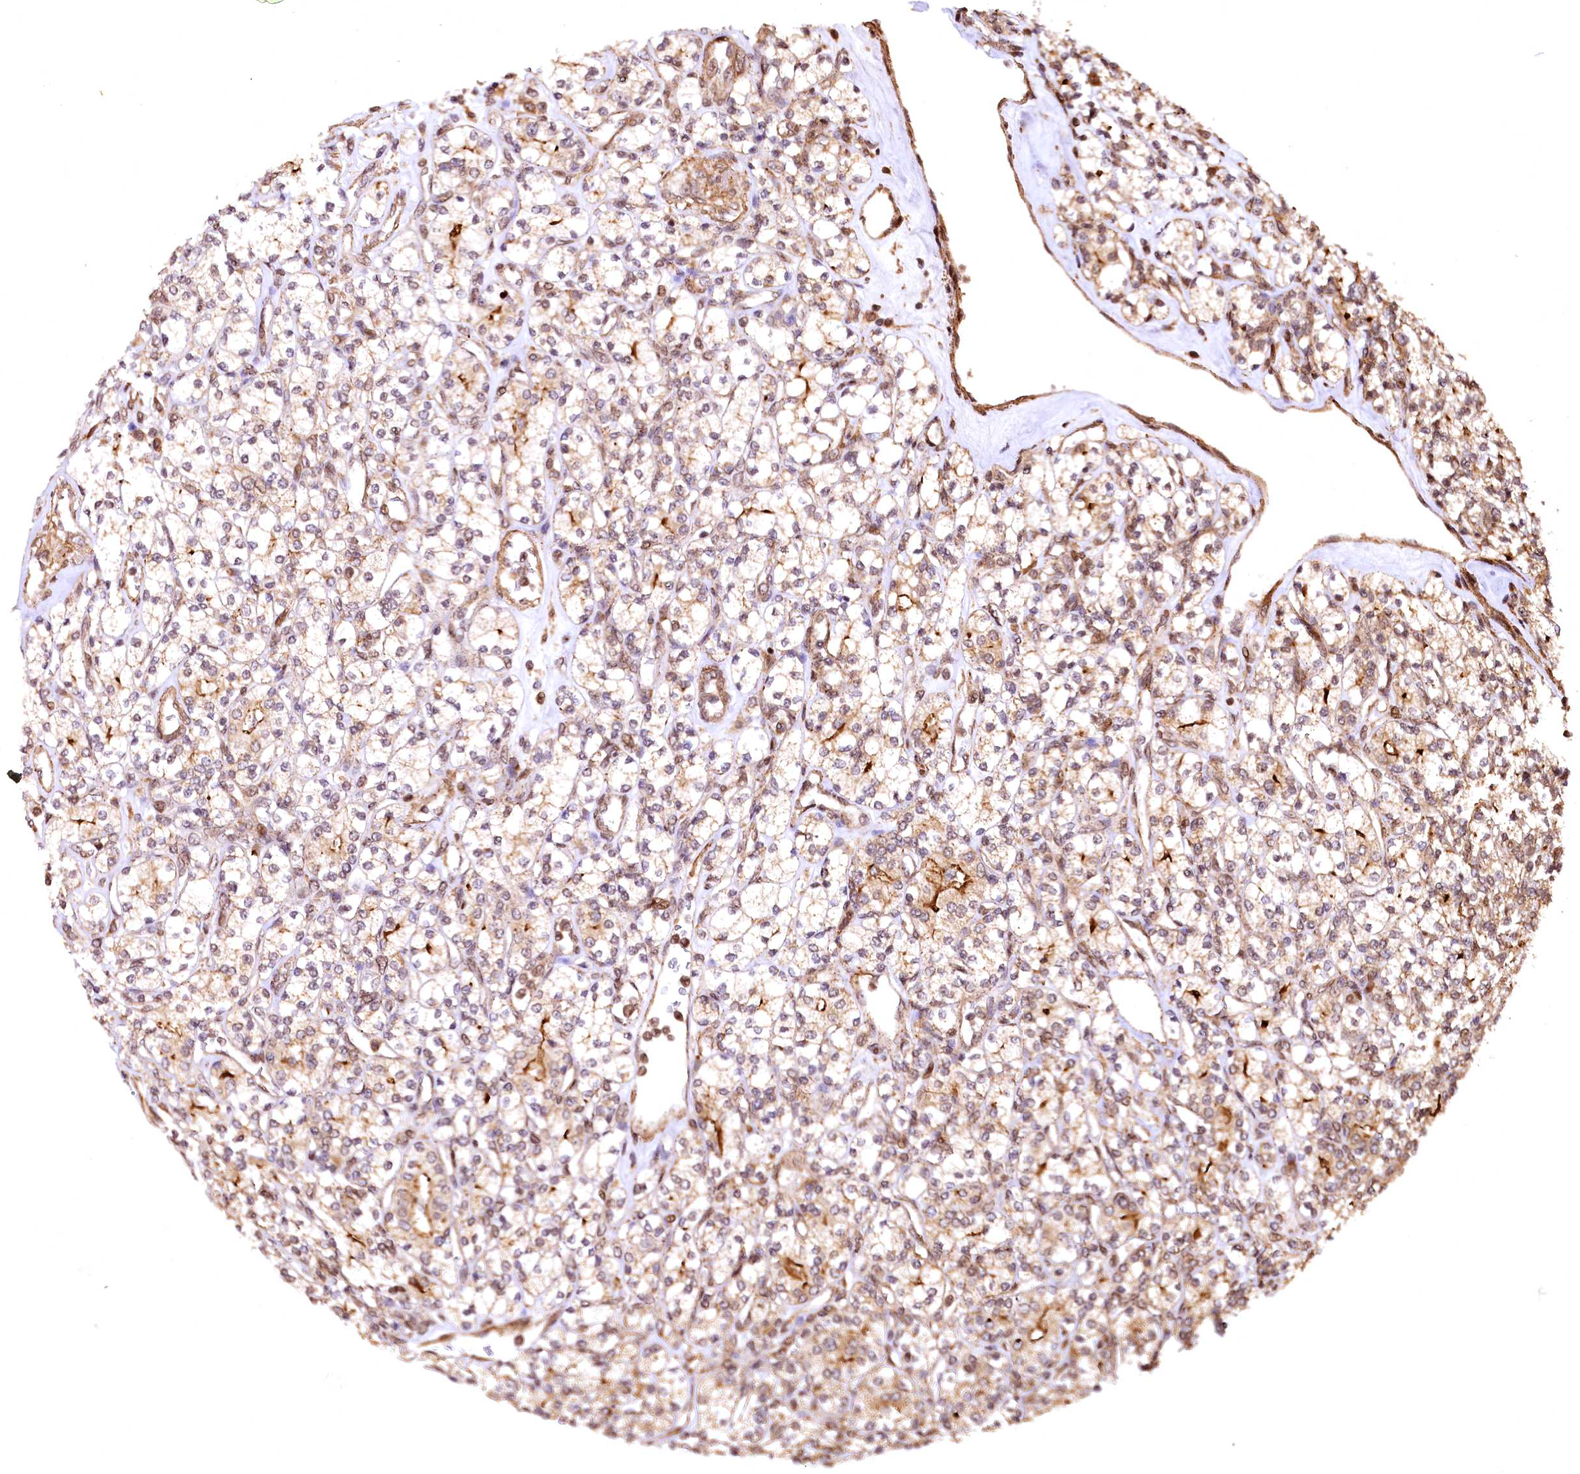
{"staining": {"intensity": "moderate", "quantity": "25%-75%", "location": "cytoplasmic/membranous"}, "tissue": "renal cancer", "cell_type": "Tumor cells", "image_type": "cancer", "snomed": [{"axis": "morphology", "description": "Adenocarcinoma, NOS"}, {"axis": "topography", "description": "Kidney"}], "caption": "This micrograph reveals adenocarcinoma (renal) stained with IHC to label a protein in brown. The cytoplasmic/membranous of tumor cells show moderate positivity for the protein. Nuclei are counter-stained blue.", "gene": "PDS5B", "patient": {"sex": "male", "age": 77}}